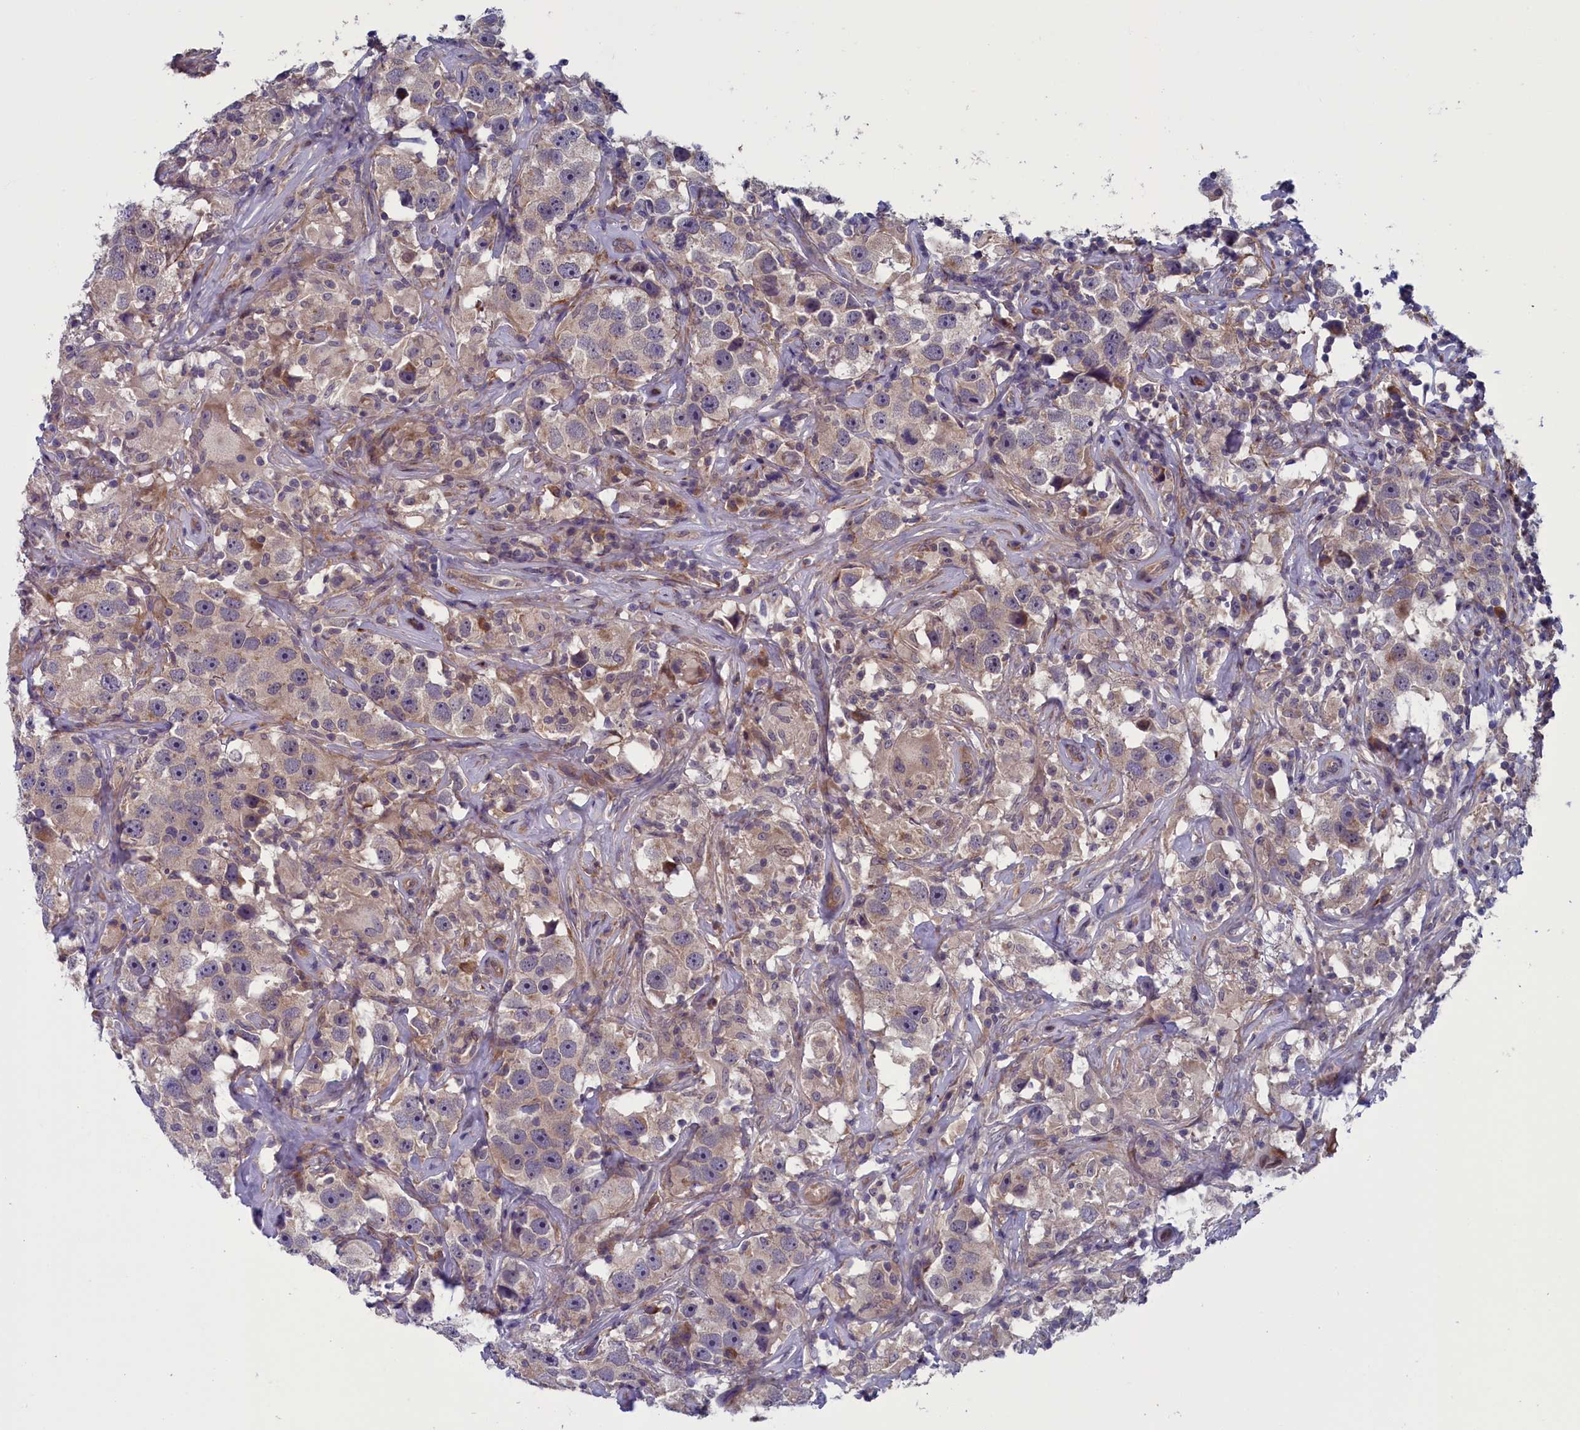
{"staining": {"intensity": "negative", "quantity": "none", "location": "none"}, "tissue": "testis cancer", "cell_type": "Tumor cells", "image_type": "cancer", "snomed": [{"axis": "morphology", "description": "Seminoma, NOS"}, {"axis": "topography", "description": "Testis"}], "caption": "The photomicrograph demonstrates no staining of tumor cells in testis seminoma. (Stains: DAB (3,3'-diaminobenzidine) immunohistochemistry with hematoxylin counter stain, Microscopy: brightfield microscopy at high magnification).", "gene": "ANKRD39", "patient": {"sex": "male", "age": 49}}